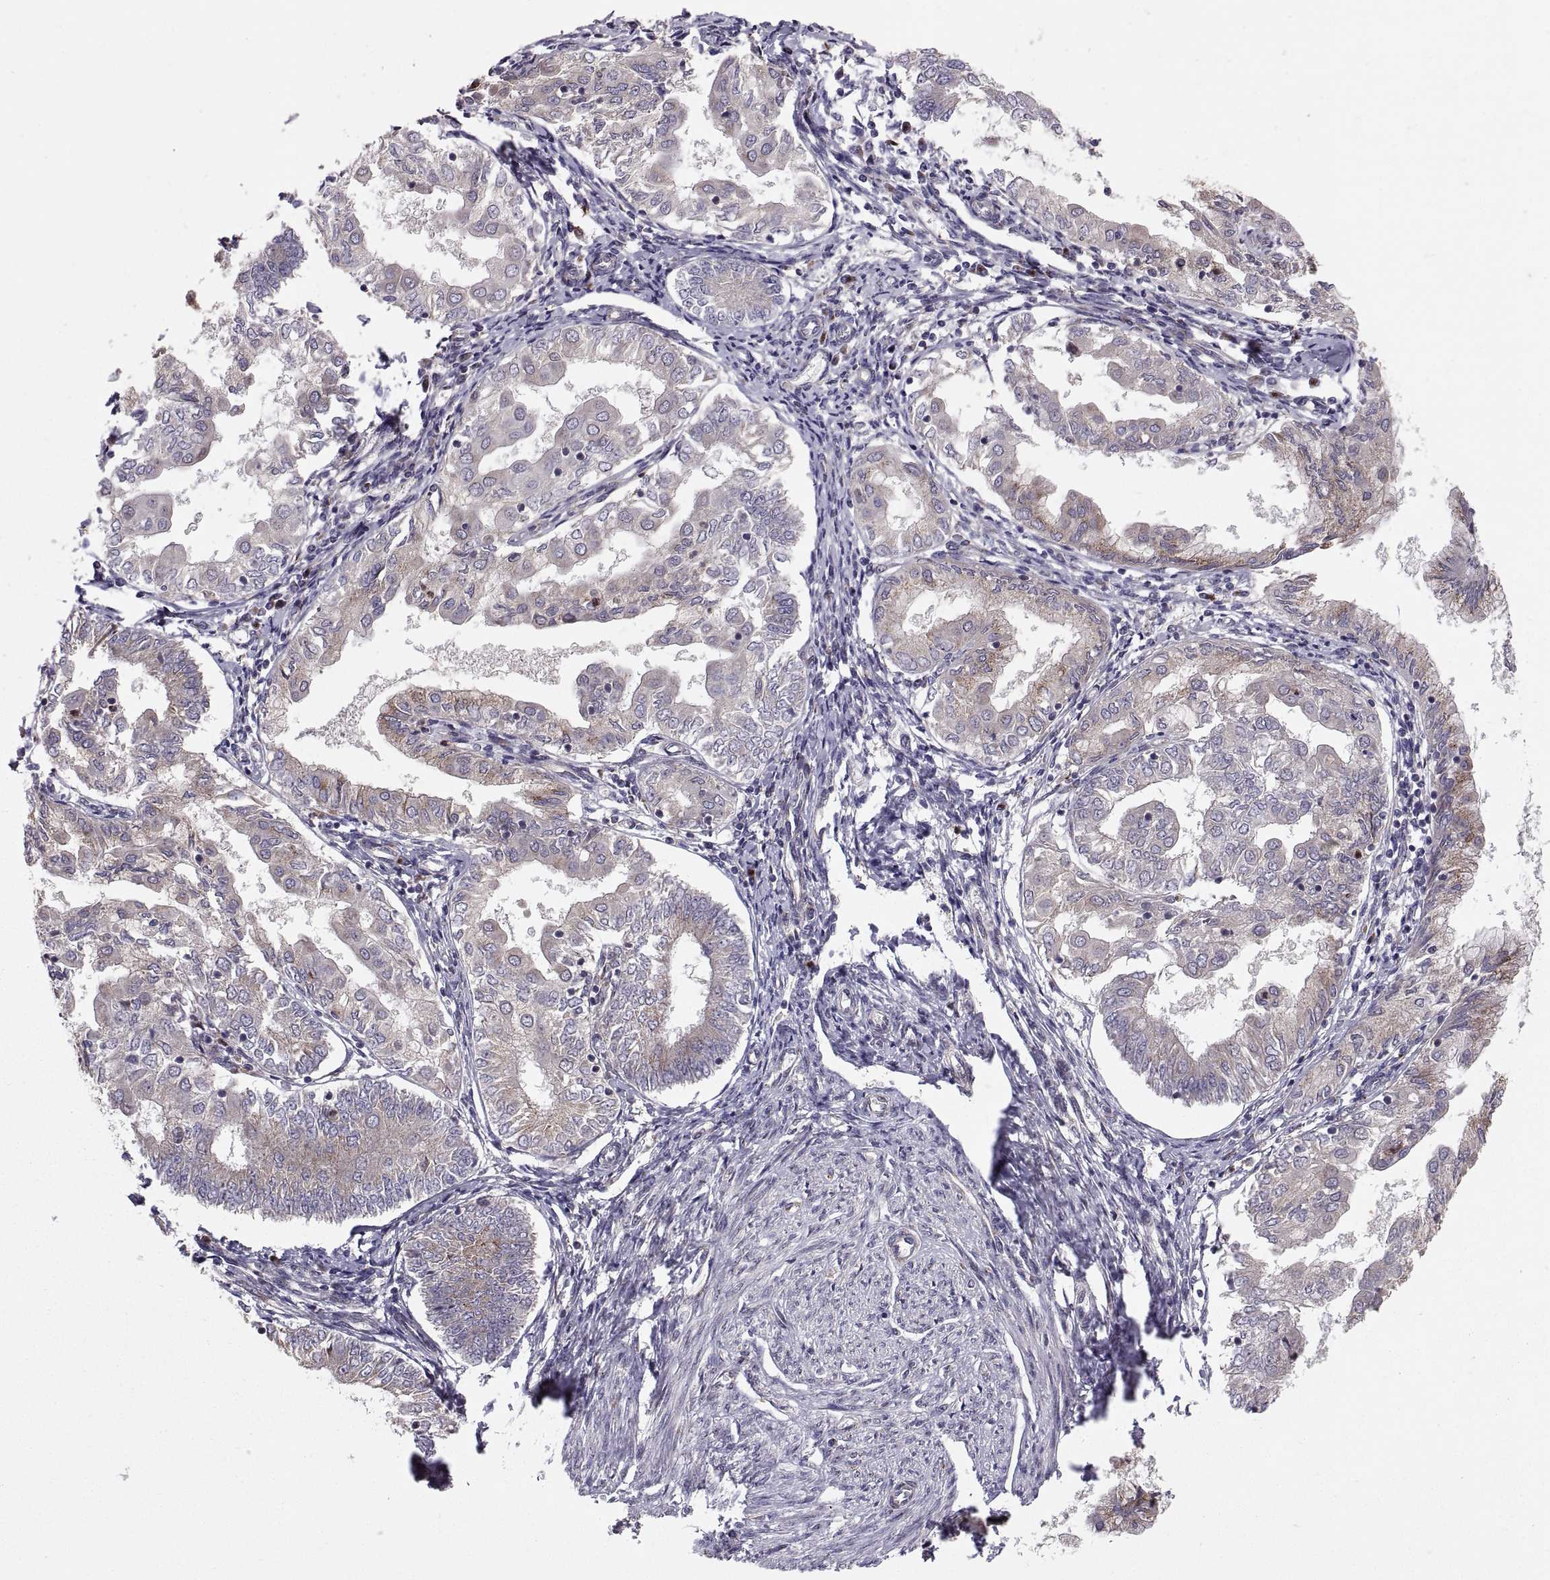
{"staining": {"intensity": "moderate", "quantity": "<25%", "location": "cytoplasmic/membranous"}, "tissue": "endometrial cancer", "cell_type": "Tumor cells", "image_type": "cancer", "snomed": [{"axis": "morphology", "description": "Adenocarcinoma, NOS"}, {"axis": "topography", "description": "Endometrium"}], "caption": "Approximately <25% of tumor cells in adenocarcinoma (endometrial) demonstrate moderate cytoplasmic/membranous protein staining as visualized by brown immunohistochemical staining.", "gene": "TESC", "patient": {"sex": "female", "age": 68}}